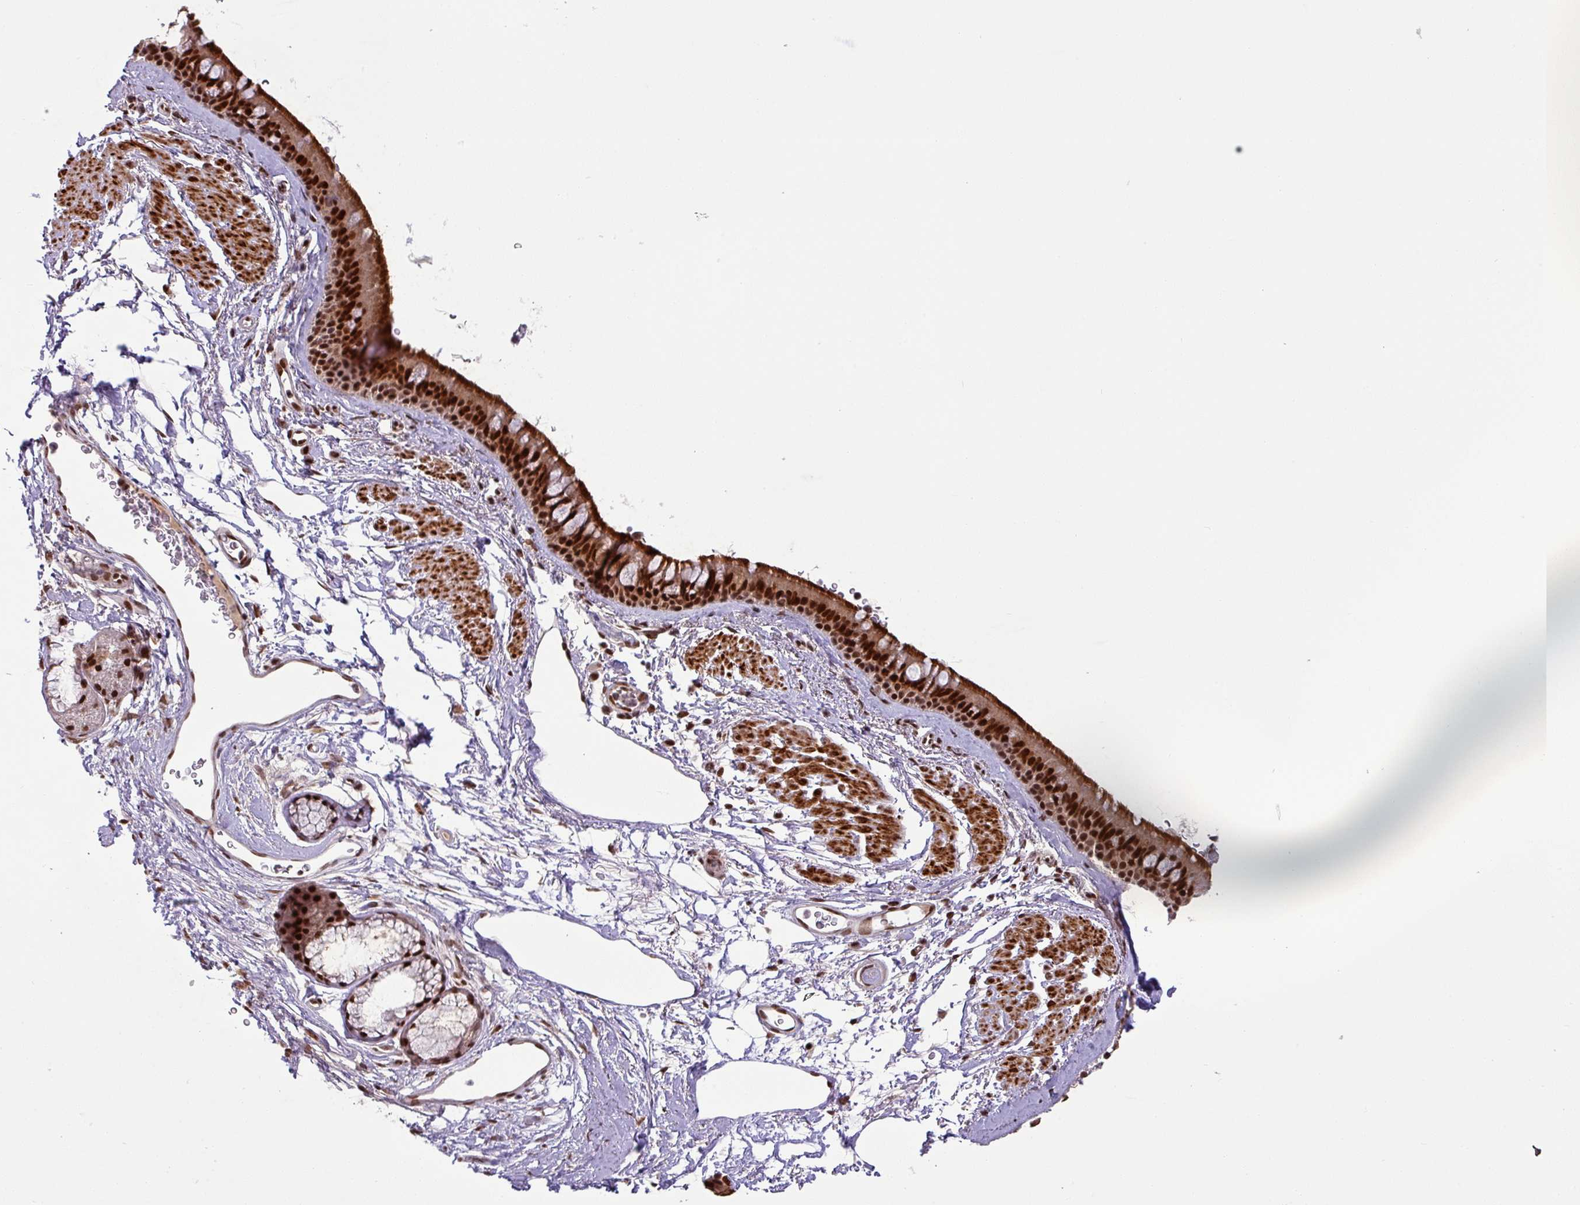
{"staining": {"intensity": "strong", "quantity": ">75%", "location": "cytoplasmic/membranous,nuclear"}, "tissue": "bronchus", "cell_type": "Respiratory epithelial cells", "image_type": "normal", "snomed": [{"axis": "morphology", "description": "Normal tissue, NOS"}, {"axis": "topography", "description": "Lymph node"}, {"axis": "topography", "description": "Cartilage tissue"}, {"axis": "topography", "description": "Bronchus"}], "caption": "Immunohistochemical staining of unremarkable human bronchus demonstrates high levels of strong cytoplasmic/membranous,nuclear staining in approximately >75% of respiratory epithelial cells.", "gene": "SRSF2", "patient": {"sex": "female", "age": 70}}